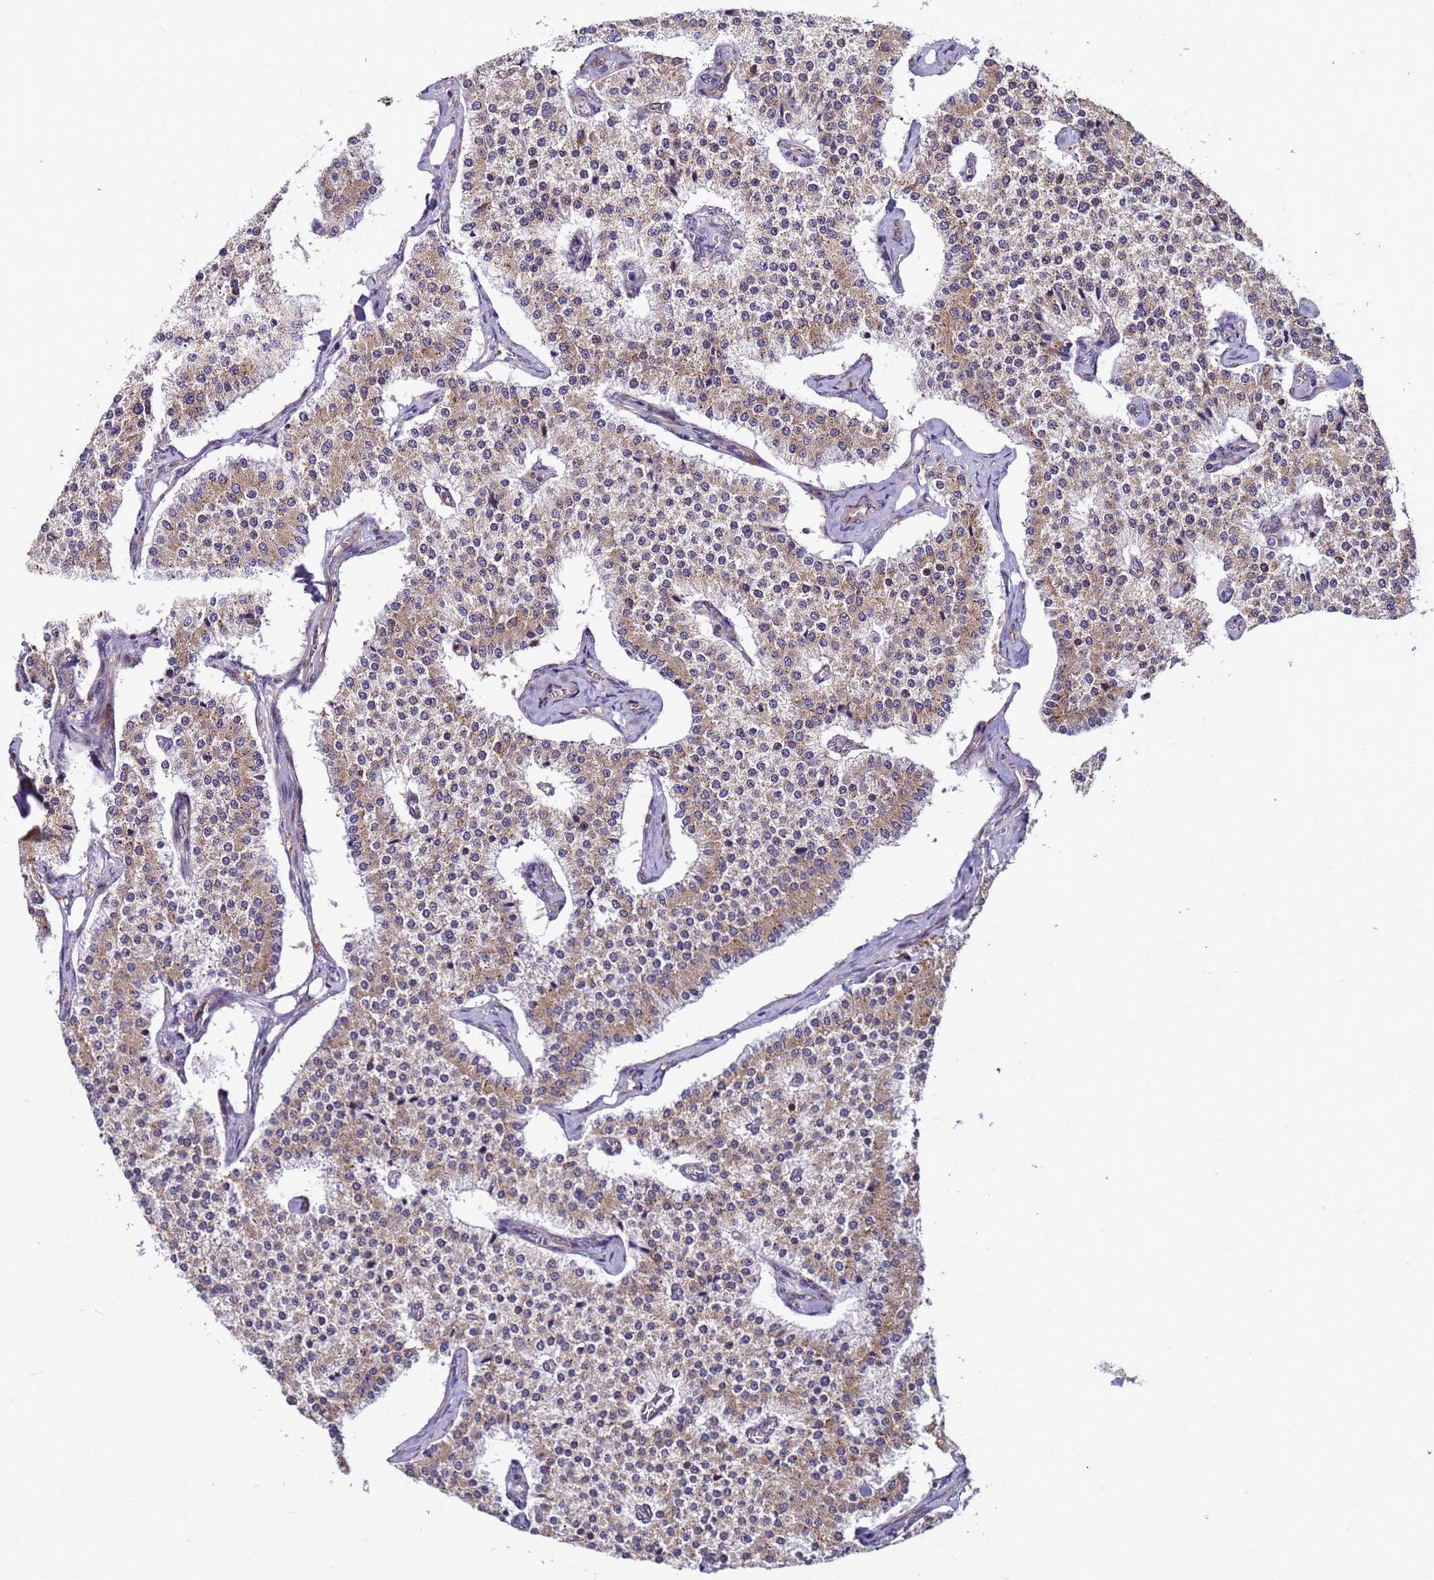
{"staining": {"intensity": "weak", "quantity": ">75%", "location": "cytoplasmic/membranous"}, "tissue": "carcinoid", "cell_type": "Tumor cells", "image_type": "cancer", "snomed": [{"axis": "morphology", "description": "Carcinoid, malignant, NOS"}, {"axis": "topography", "description": "Colon"}], "caption": "IHC of carcinoid exhibits low levels of weak cytoplasmic/membranous positivity in approximately >75% of tumor cells.", "gene": "MCRIP1", "patient": {"sex": "female", "age": 52}}